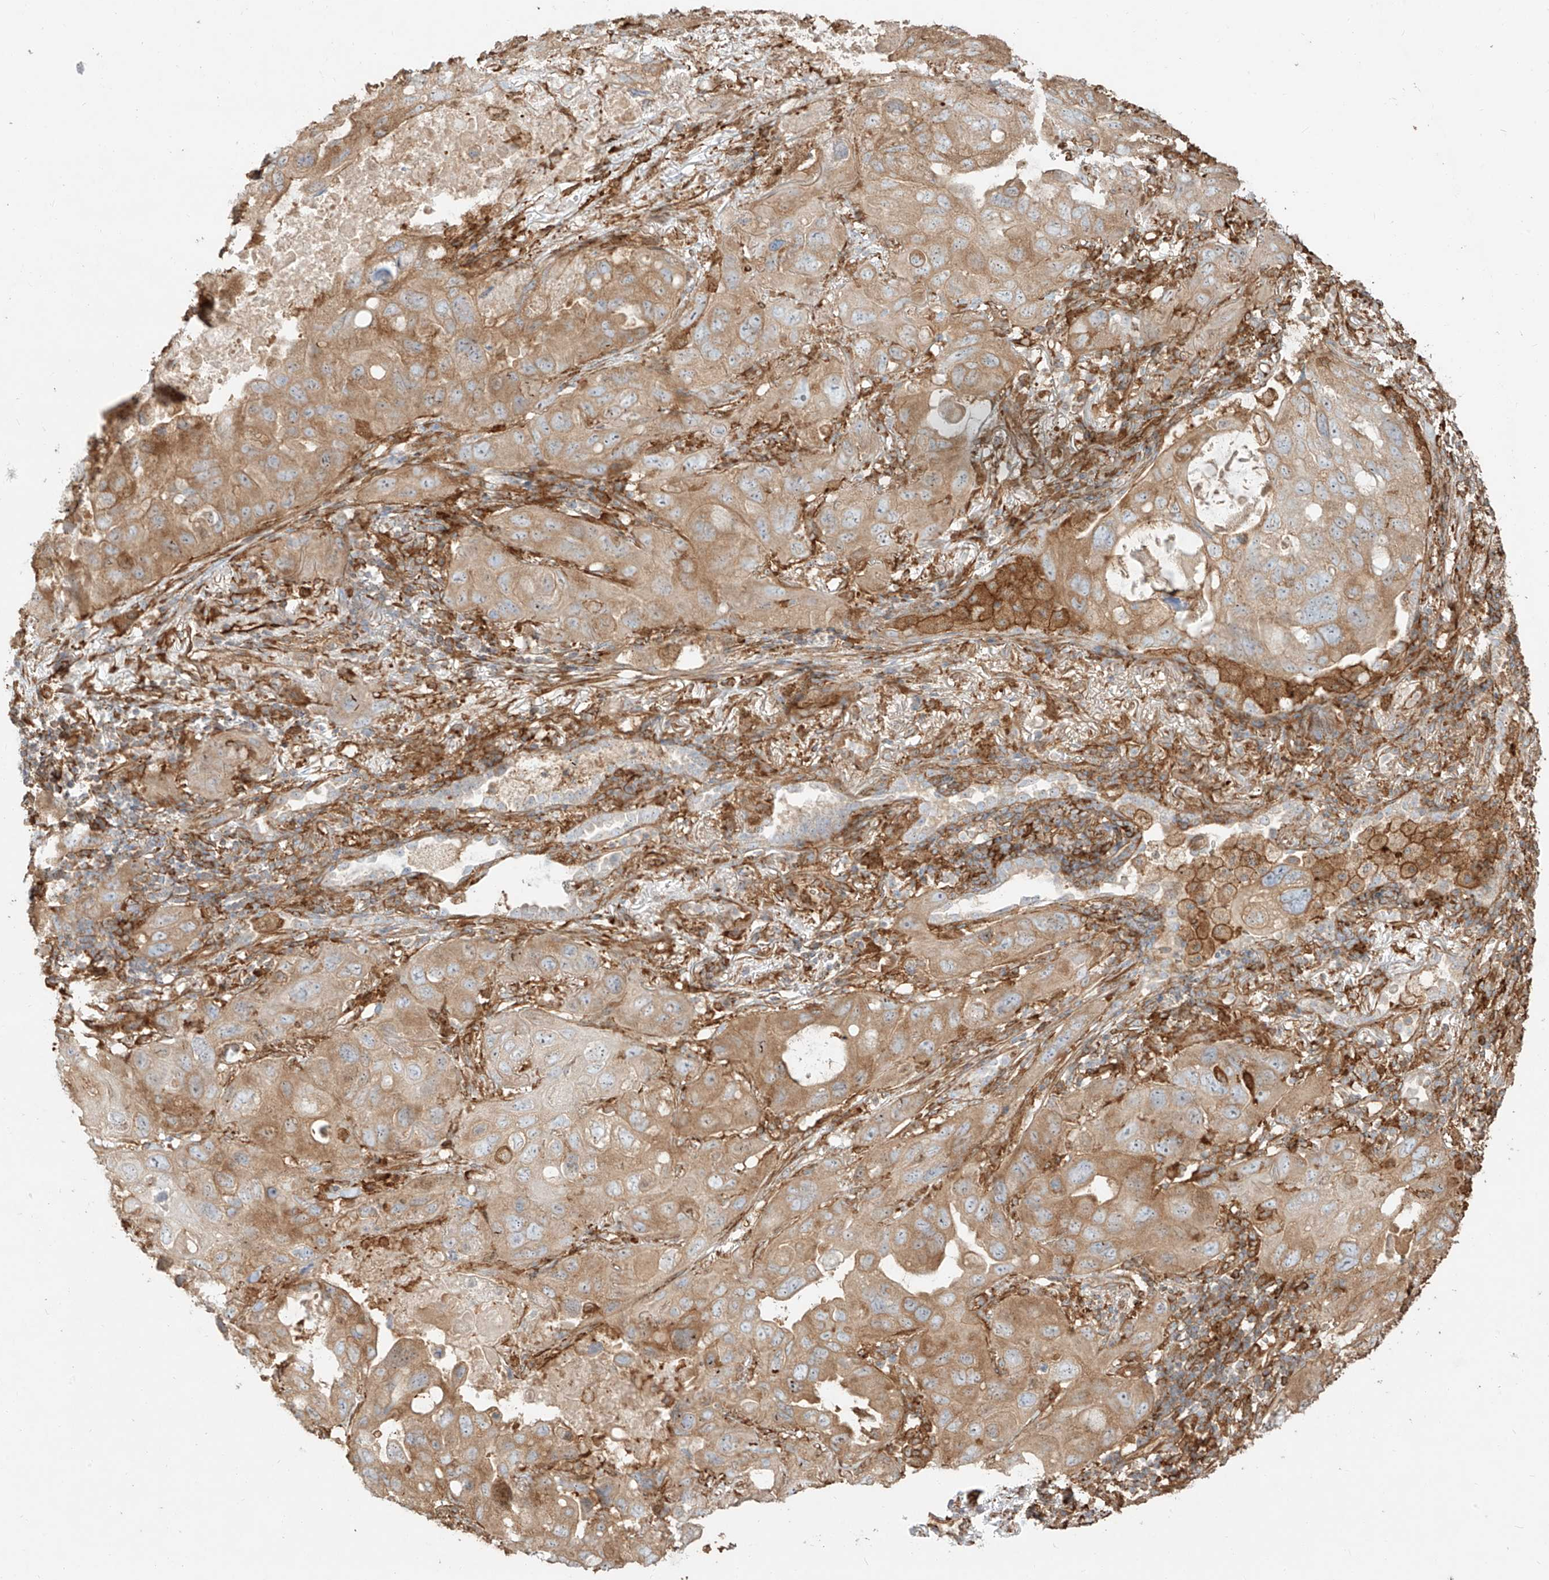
{"staining": {"intensity": "moderate", "quantity": ">75%", "location": "cytoplasmic/membranous"}, "tissue": "lung cancer", "cell_type": "Tumor cells", "image_type": "cancer", "snomed": [{"axis": "morphology", "description": "Squamous cell carcinoma, NOS"}, {"axis": "topography", "description": "Lung"}], "caption": "The immunohistochemical stain shows moderate cytoplasmic/membranous expression in tumor cells of lung cancer tissue. (Brightfield microscopy of DAB IHC at high magnification).", "gene": "SNX9", "patient": {"sex": "female", "age": 73}}